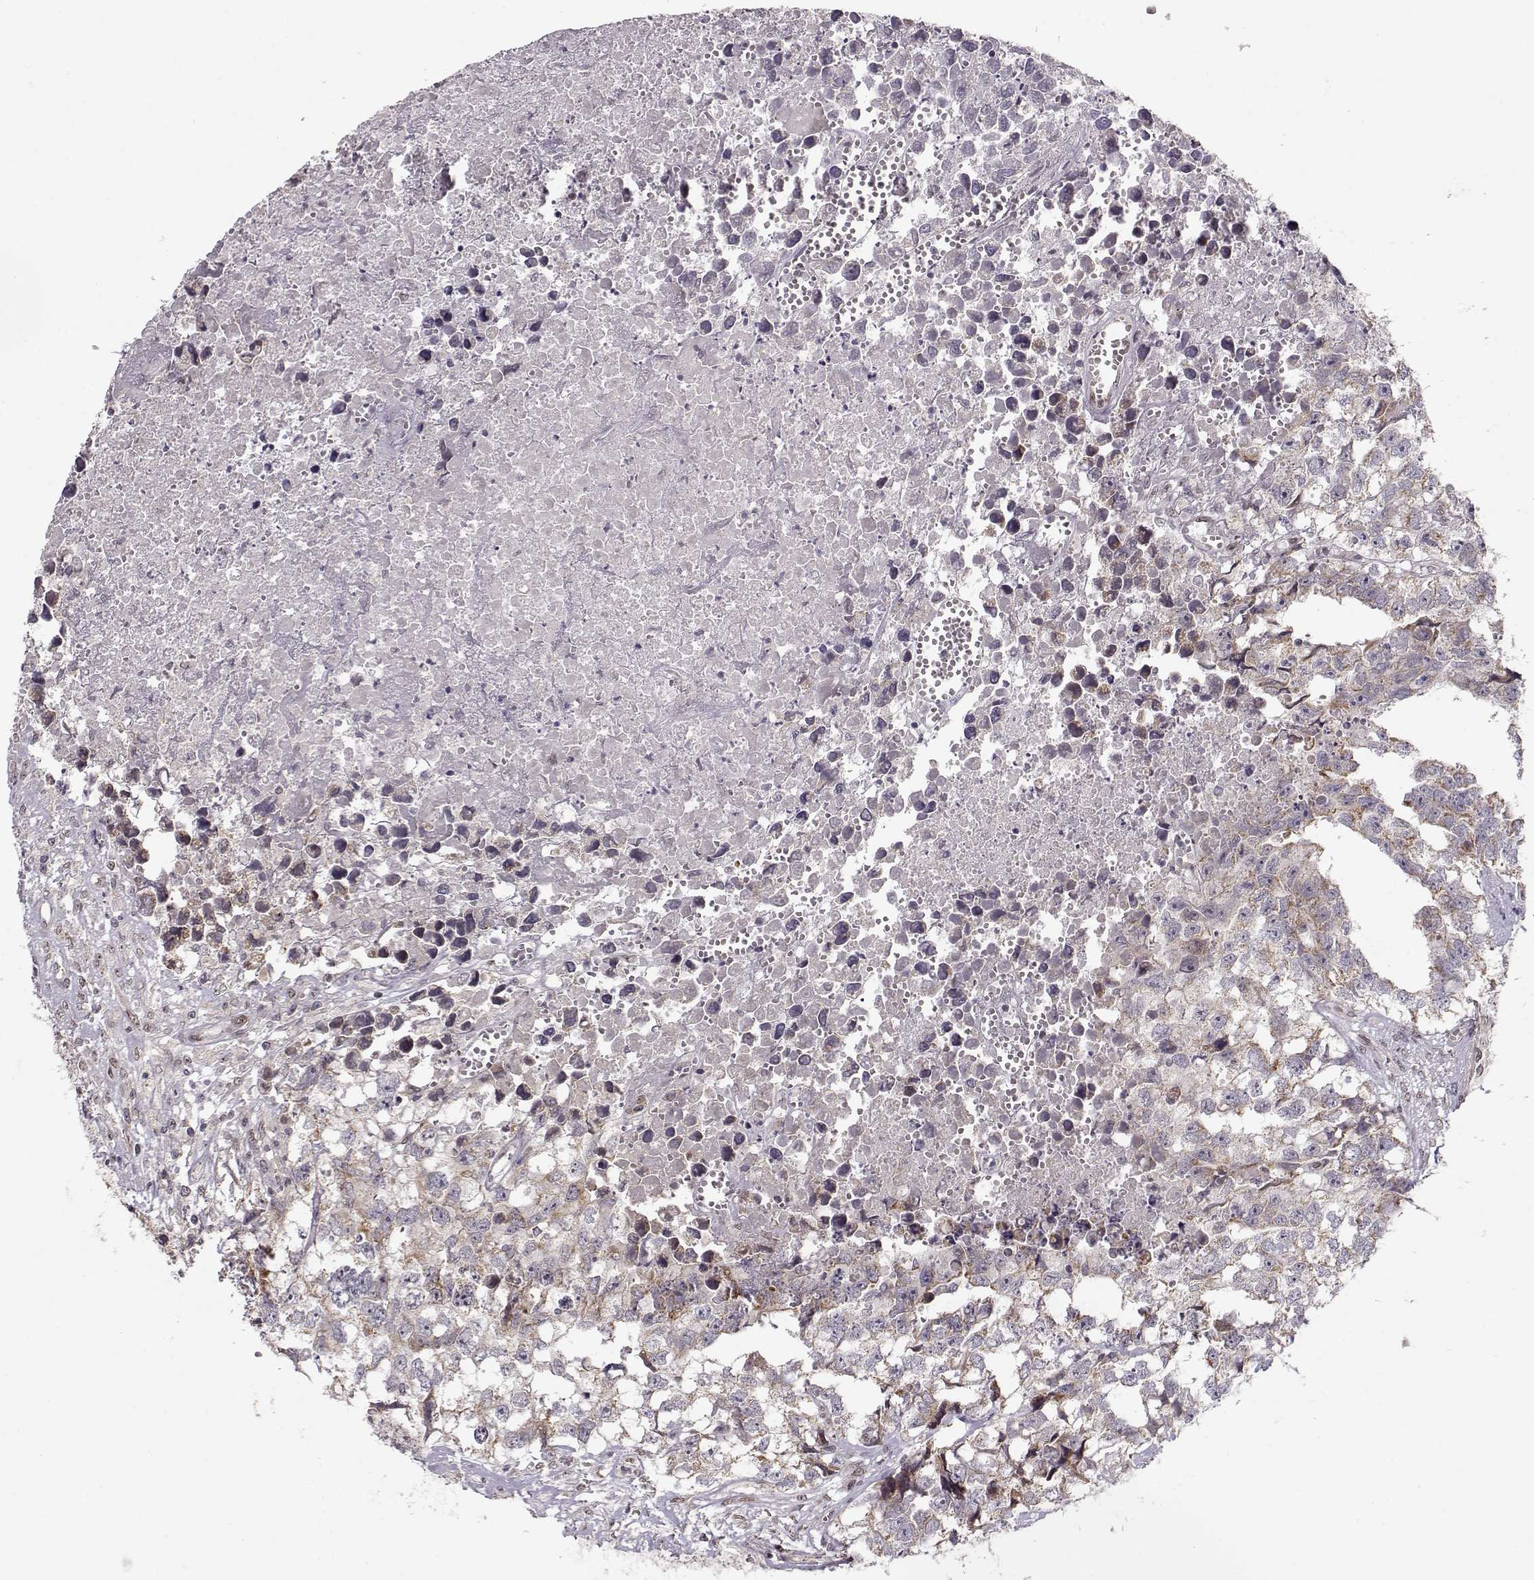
{"staining": {"intensity": "weak", "quantity": ">75%", "location": "cytoplasmic/membranous"}, "tissue": "testis cancer", "cell_type": "Tumor cells", "image_type": "cancer", "snomed": [{"axis": "morphology", "description": "Carcinoma, Embryonal, NOS"}, {"axis": "morphology", "description": "Teratoma, malignant, NOS"}, {"axis": "topography", "description": "Testis"}], "caption": "This is a micrograph of IHC staining of testis cancer (teratoma (malignant)), which shows weak positivity in the cytoplasmic/membranous of tumor cells.", "gene": "RAI1", "patient": {"sex": "male", "age": 44}}